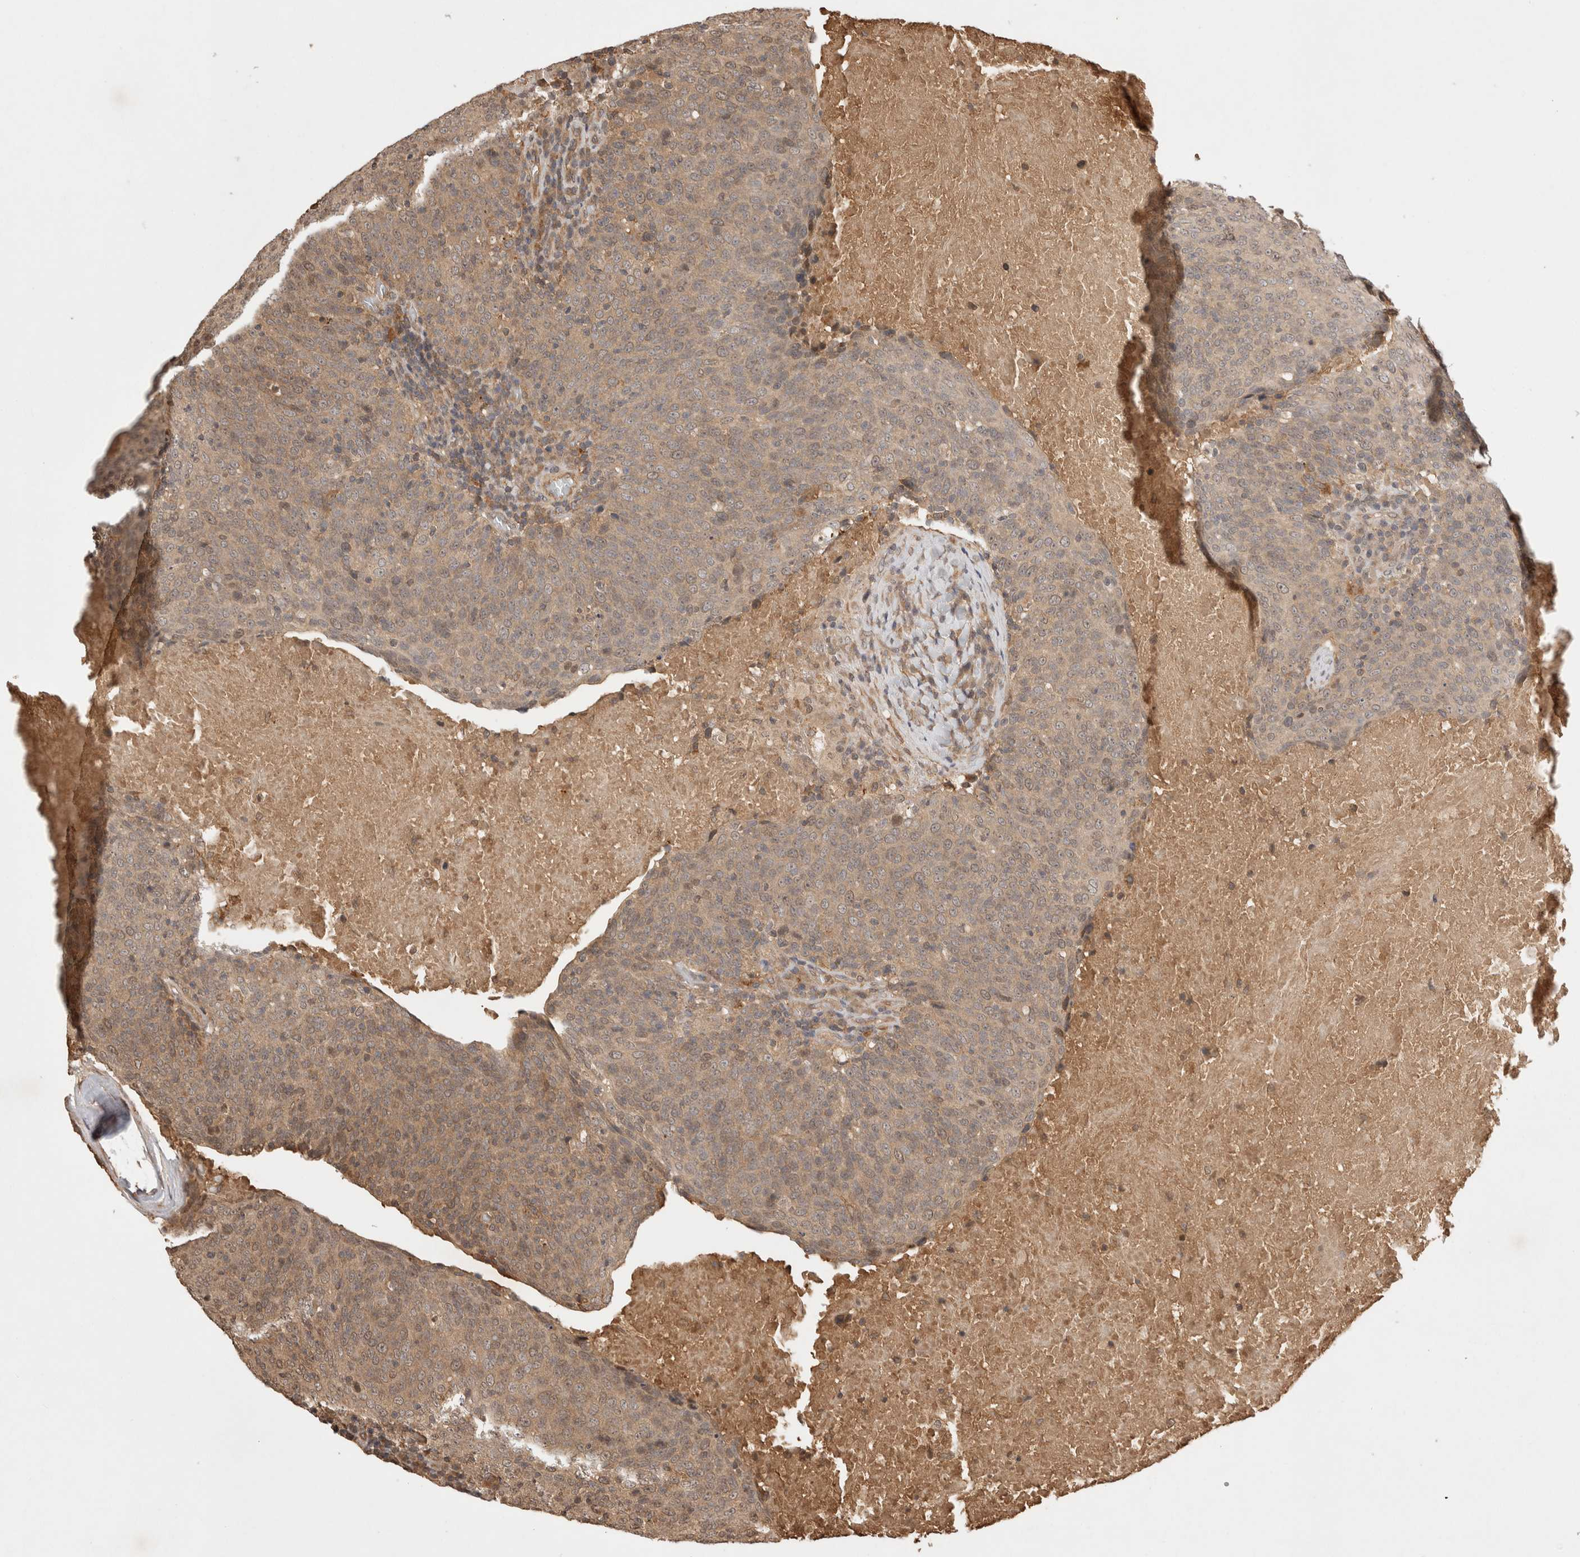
{"staining": {"intensity": "moderate", "quantity": ">75%", "location": "cytoplasmic/membranous"}, "tissue": "head and neck cancer", "cell_type": "Tumor cells", "image_type": "cancer", "snomed": [{"axis": "morphology", "description": "Squamous cell carcinoma, NOS"}, {"axis": "morphology", "description": "Squamous cell carcinoma, metastatic, NOS"}, {"axis": "topography", "description": "Lymph node"}, {"axis": "topography", "description": "Head-Neck"}], "caption": "DAB immunohistochemical staining of head and neck cancer shows moderate cytoplasmic/membranous protein expression in approximately >75% of tumor cells.", "gene": "PRMT3", "patient": {"sex": "male", "age": 62}}